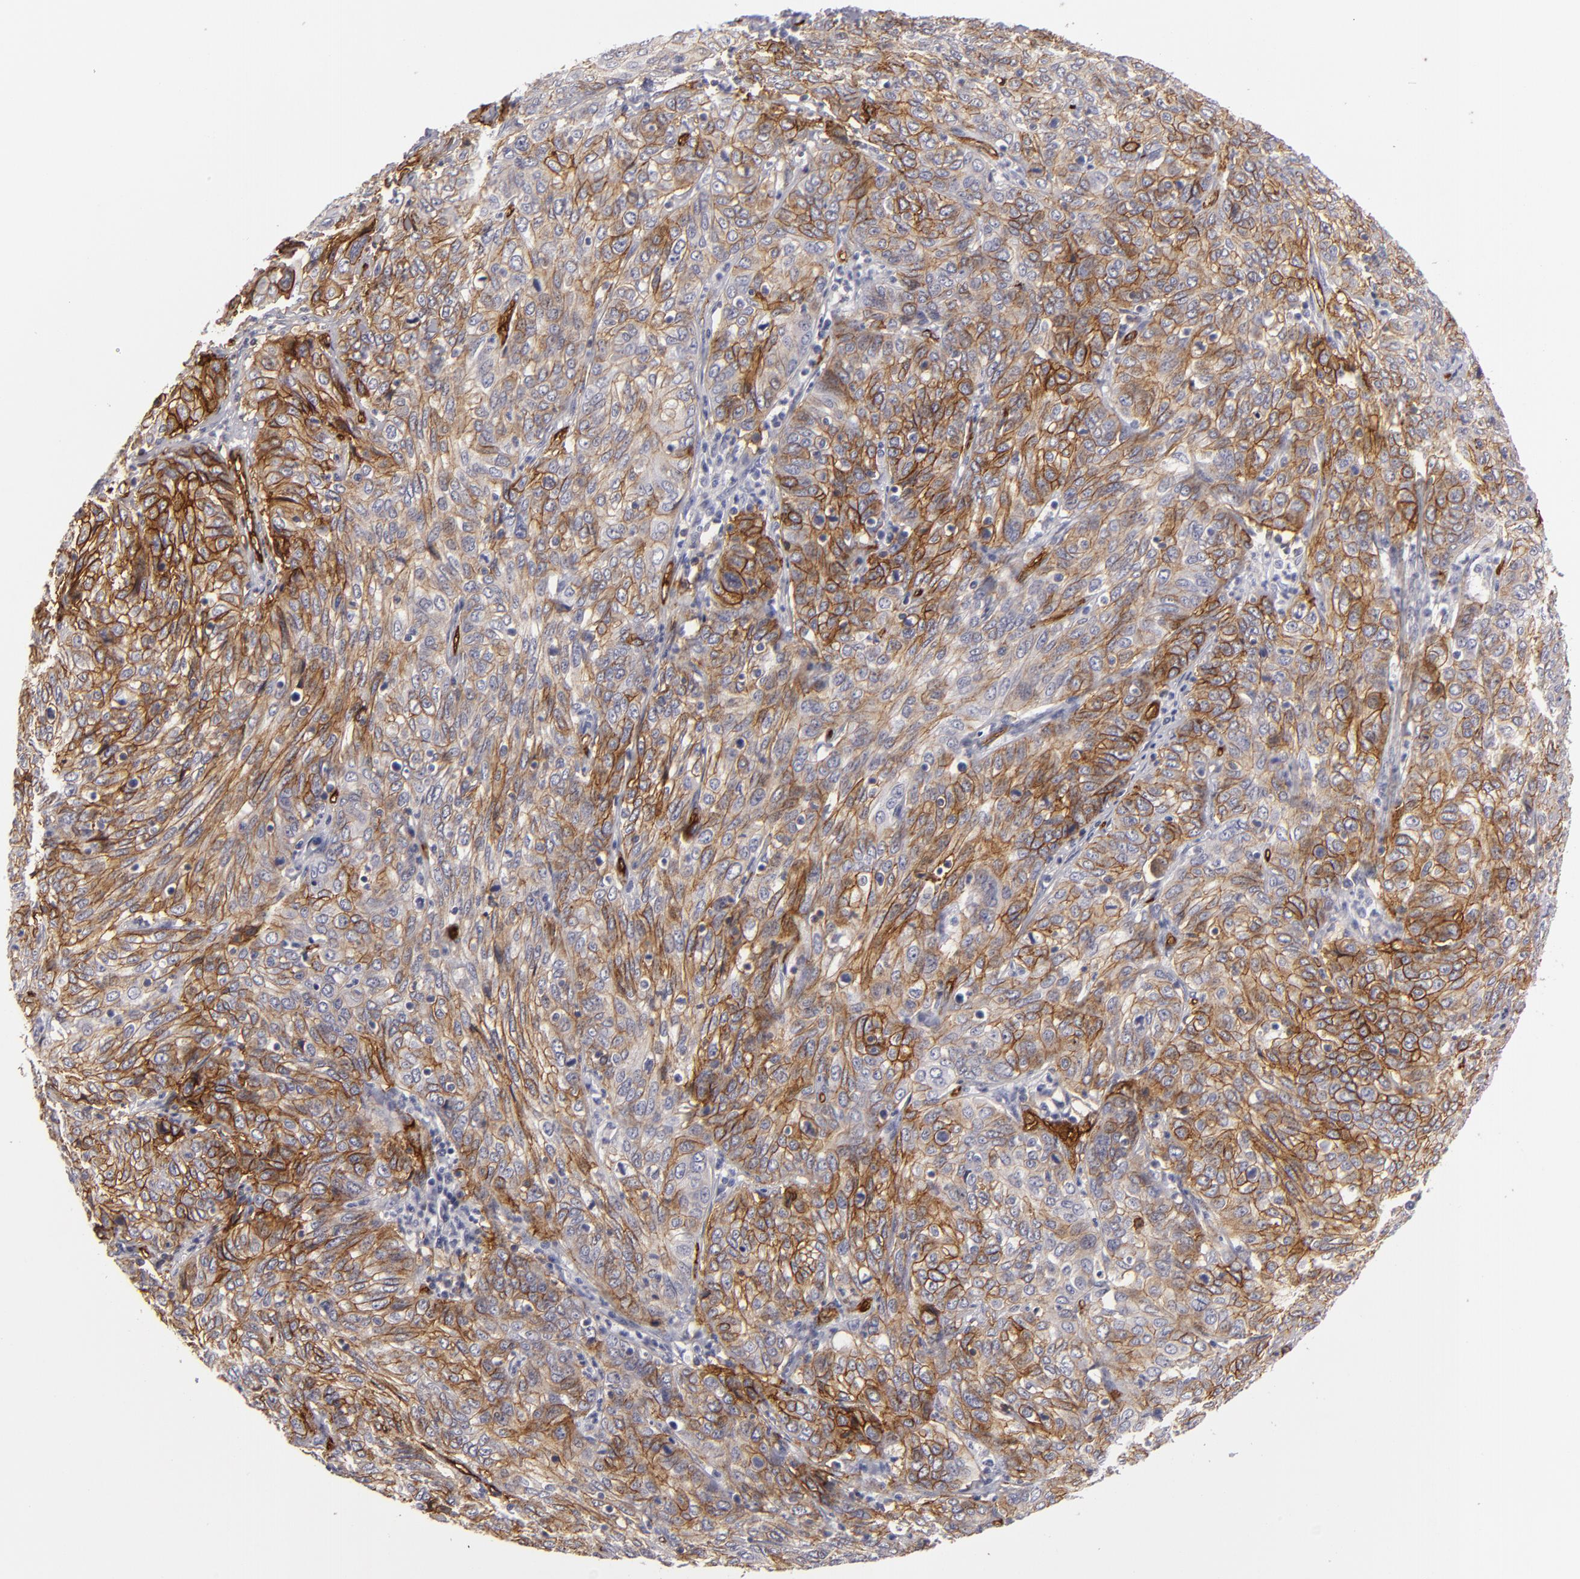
{"staining": {"intensity": "moderate", "quantity": ">75%", "location": "cytoplasmic/membranous"}, "tissue": "cervical cancer", "cell_type": "Tumor cells", "image_type": "cancer", "snomed": [{"axis": "morphology", "description": "Squamous cell carcinoma, NOS"}, {"axis": "topography", "description": "Cervix"}], "caption": "Tumor cells reveal moderate cytoplasmic/membranous positivity in approximately >75% of cells in cervical cancer.", "gene": "MCAM", "patient": {"sex": "female", "age": 38}}